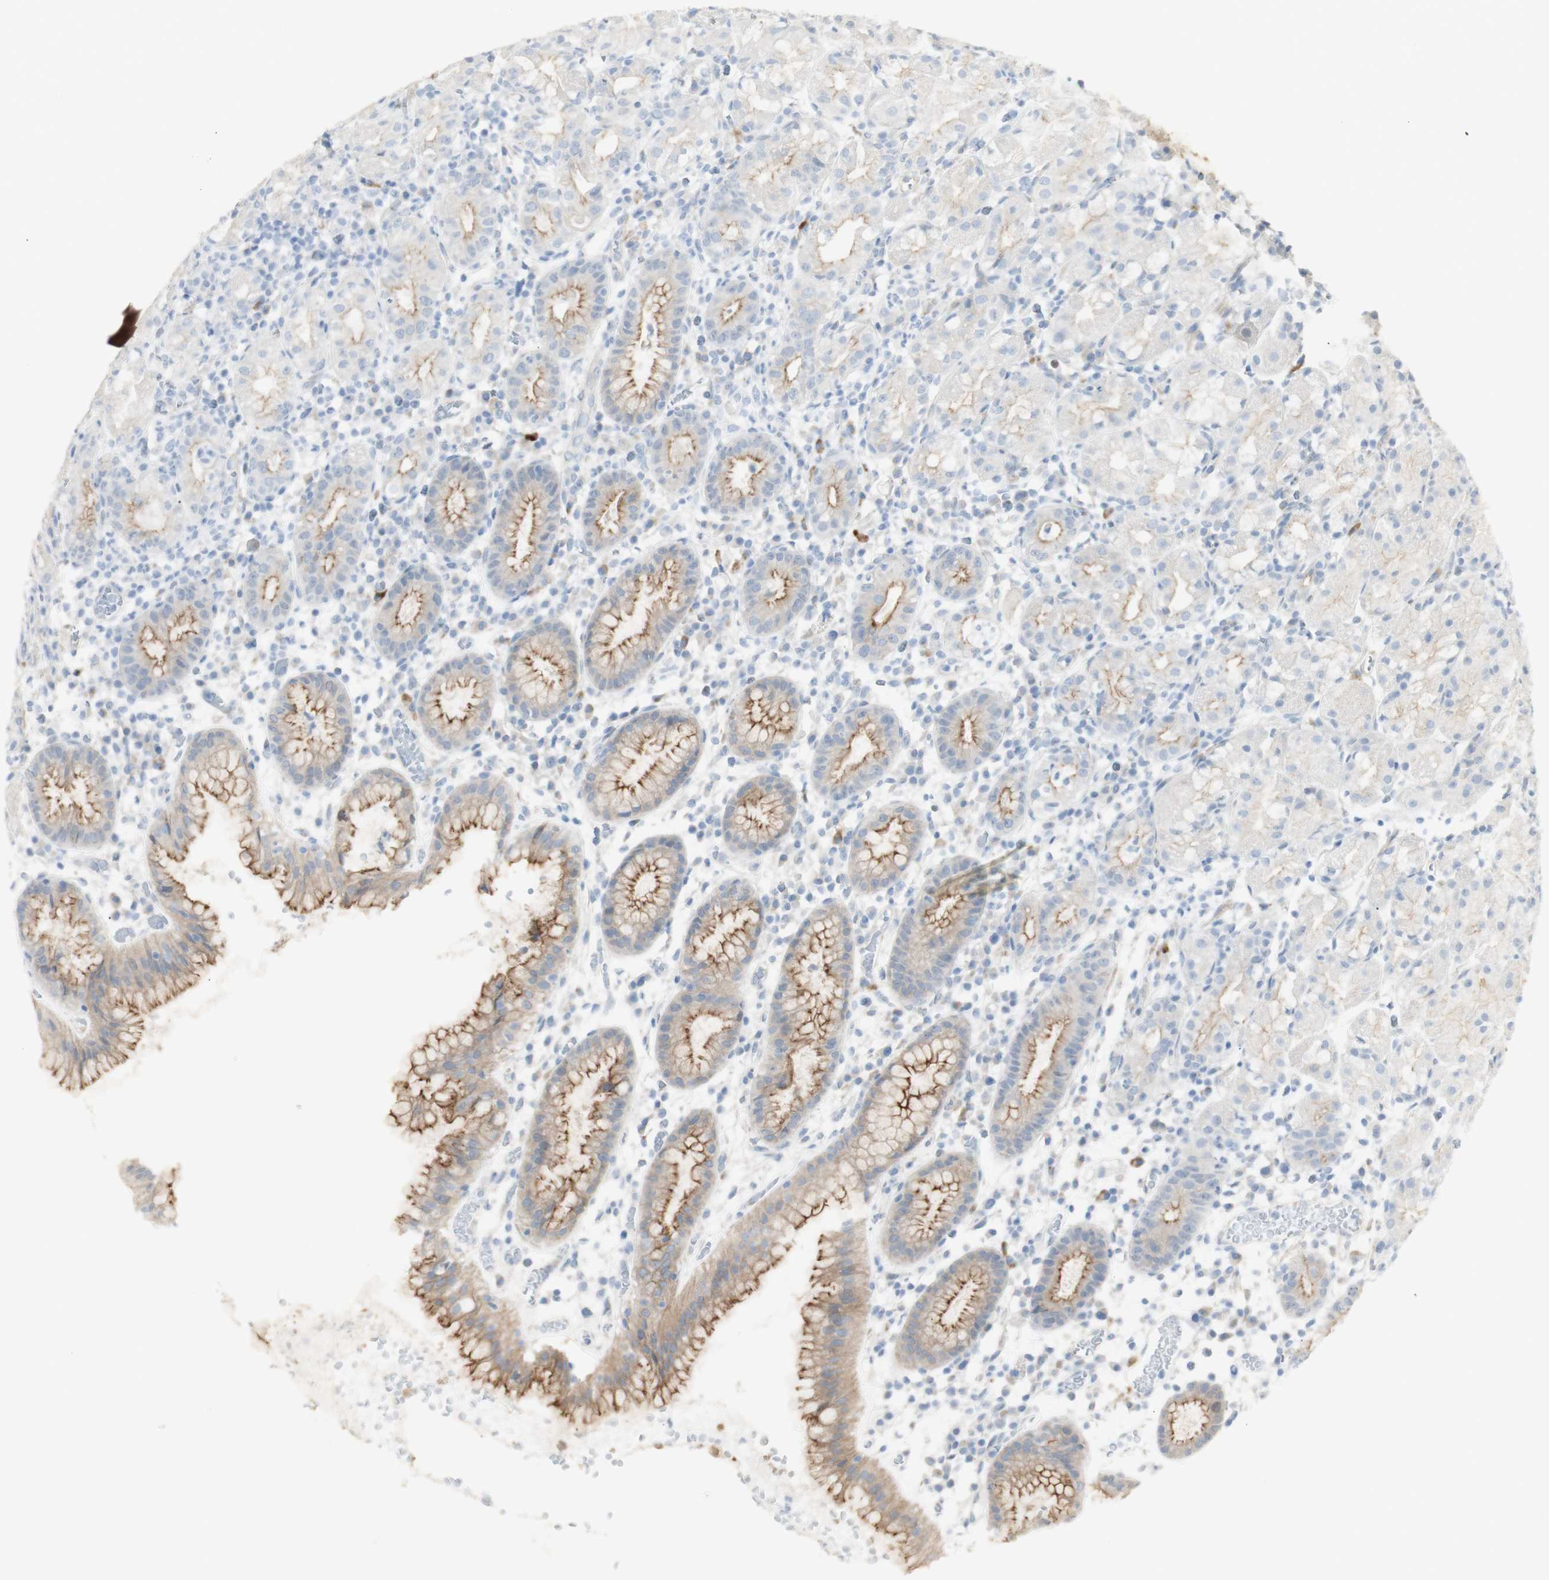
{"staining": {"intensity": "moderate", "quantity": "25%-75%", "location": "cytoplasmic/membranous"}, "tissue": "stomach", "cell_type": "Glandular cells", "image_type": "normal", "snomed": [{"axis": "morphology", "description": "Normal tissue, NOS"}, {"axis": "topography", "description": "Stomach"}, {"axis": "topography", "description": "Stomach, lower"}], "caption": "Immunohistochemistry photomicrograph of normal stomach stained for a protein (brown), which displays medium levels of moderate cytoplasmic/membranous expression in approximately 25%-75% of glandular cells.", "gene": "NDST4", "patient": {"sex": "female", "age": 75}}